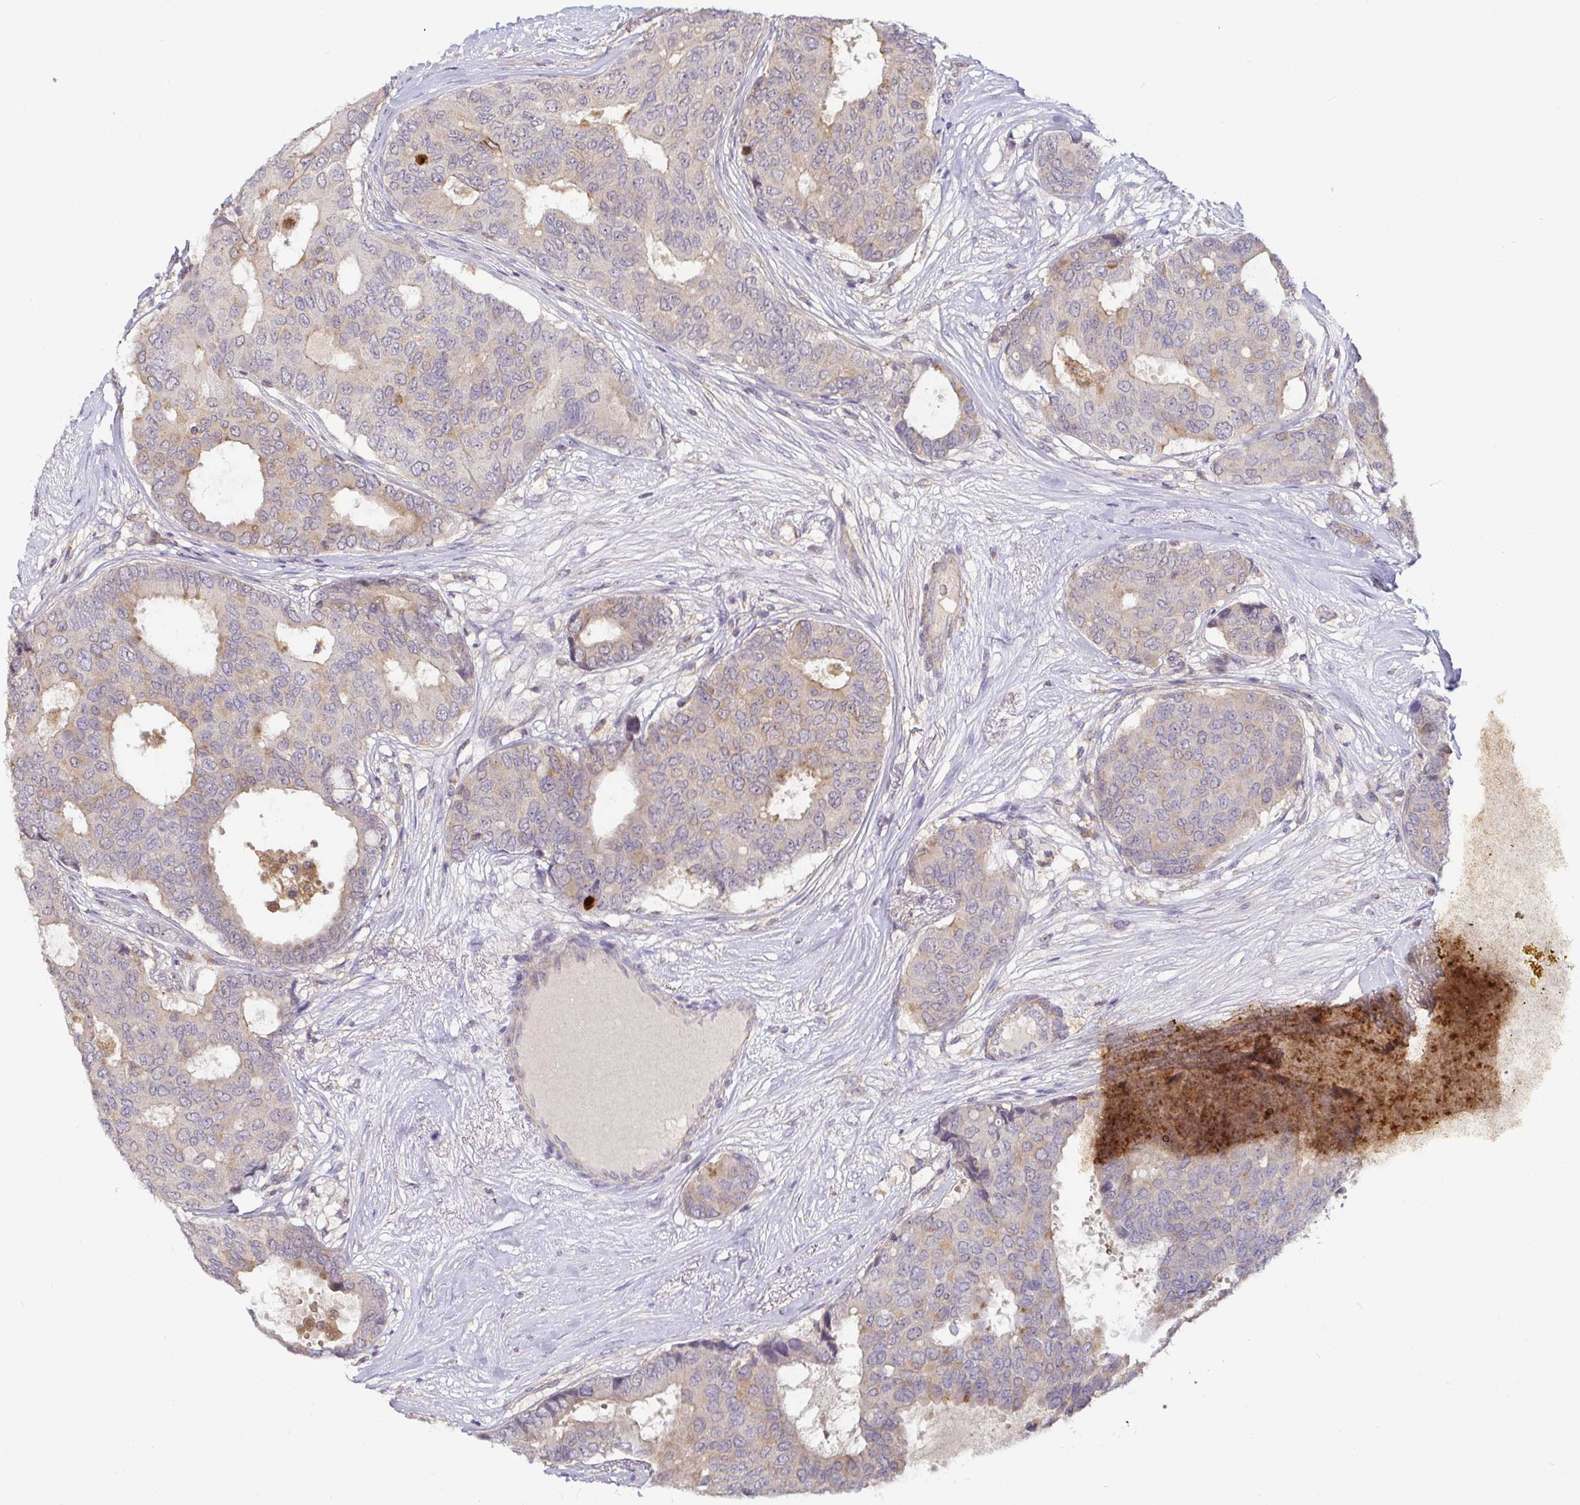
{"staining": {"intensity": "negative", "quantity": "none", "location": "none"}, "tissue": "breast cancer", "cell_type": "Tumor cells", "image_type": "cancer", "snomed": [{"axis": "morphology", "description": "Duct carcinoma"}, {"axis": "topography", "description": "Breast"}], "caption": "There is no significant positivity in tumor cells of breast intraductal carcinoma. (DAB (3,3'-diaminobenzidine) immunohistochemistry (IHC), high magnification).", "gene": "CDH18", "patient": {"sex": "female", "age": 75}}